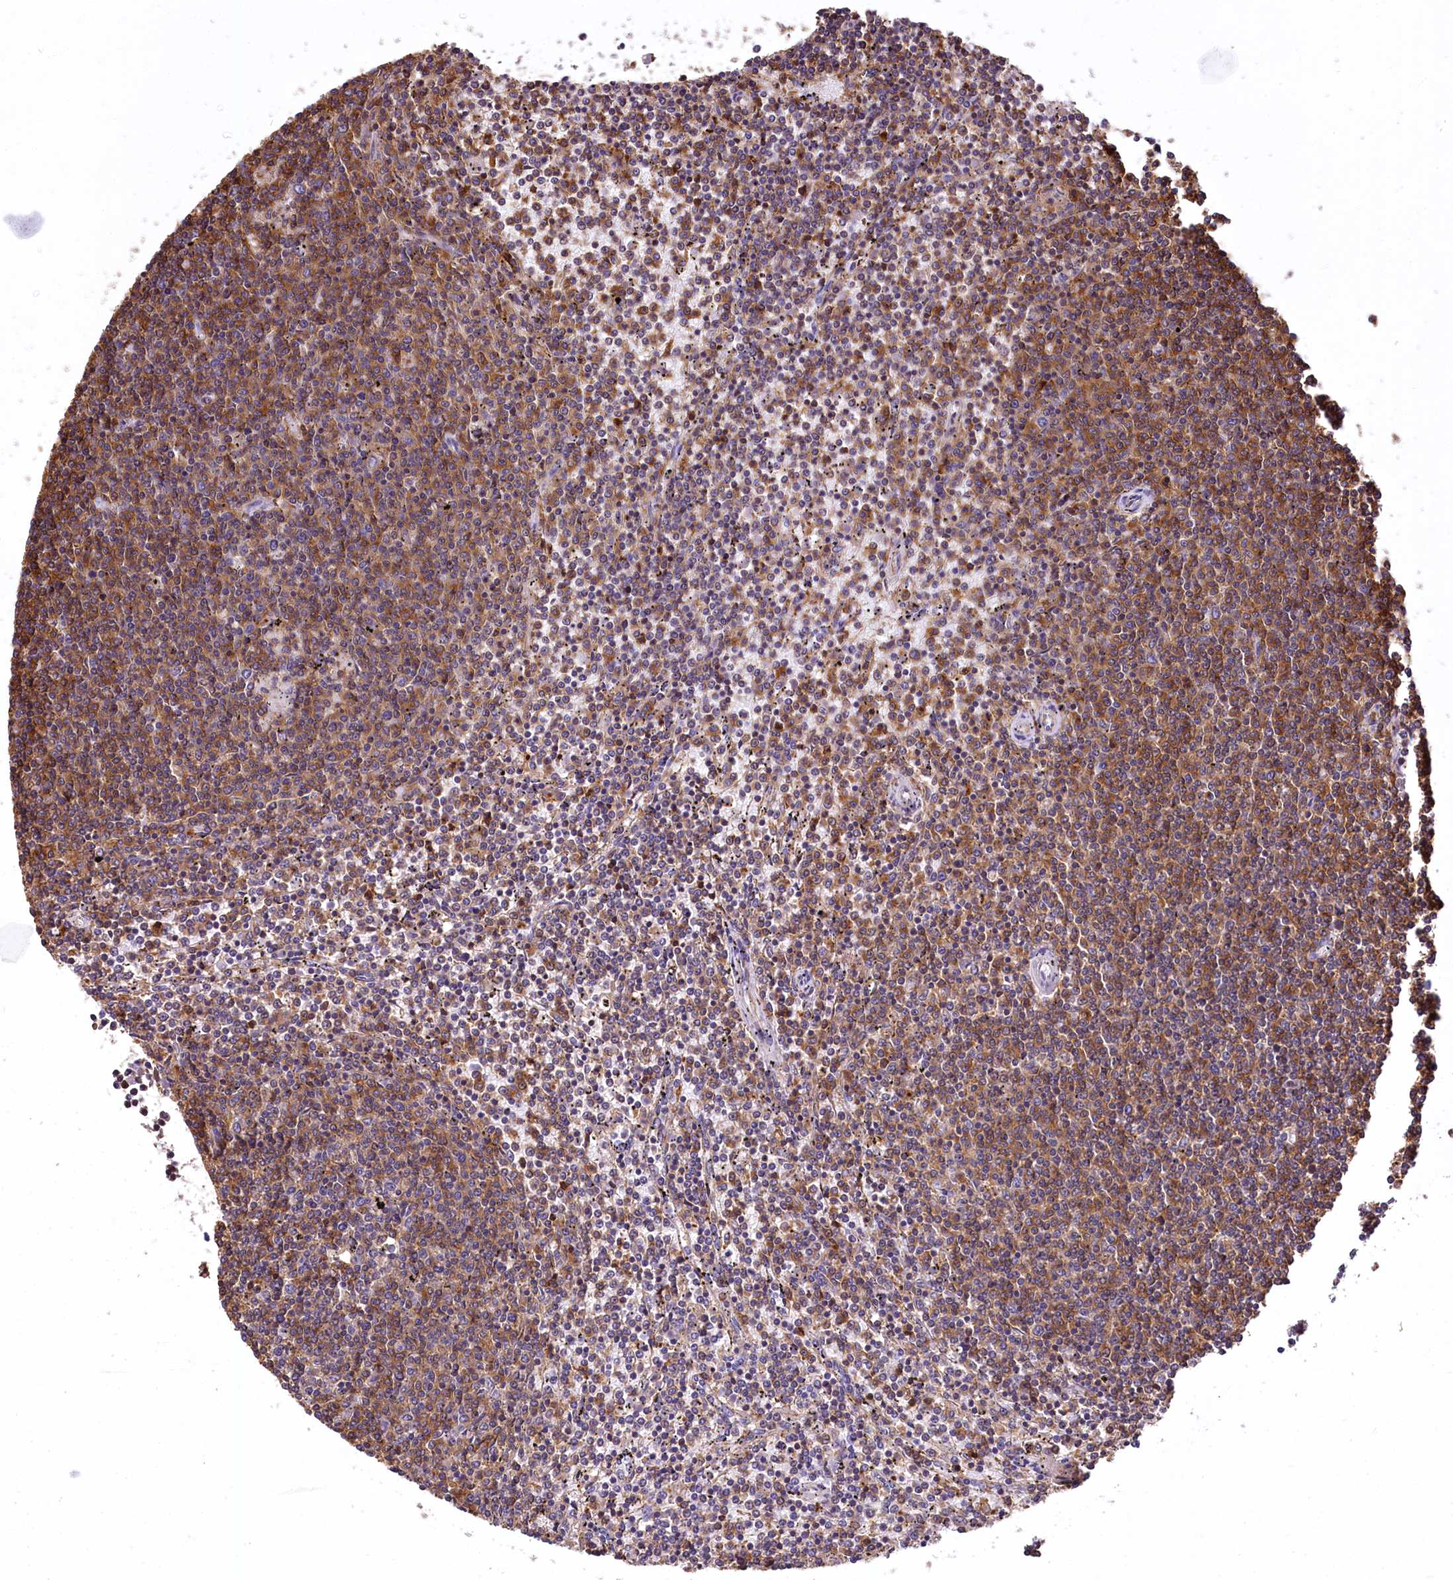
{"staining": {"intensity": "weak", "quantity": "25%-75%", "location": "cytoplasmic/membranous"}, "tissue": "lymphoma", "cell_type": "Tumor cells", "image_type": "cancer", "snomed": [{"axis": "morphology", "description": "Malignant lymphoma, non-Hodgkin's type, Low grade"}, {"axis": "topography", "description": "Spleen"}], "caption": "An image showing weak cytoplasmic/membranous staining in approximately 25%-75% of tumor cells in low-grade malignant lymphoma, non-Hodgkin's type, as visualized by brown immunohistochemical staining.", "gene": "DPP3", "patient": {"sex": "female", "age": 50}}